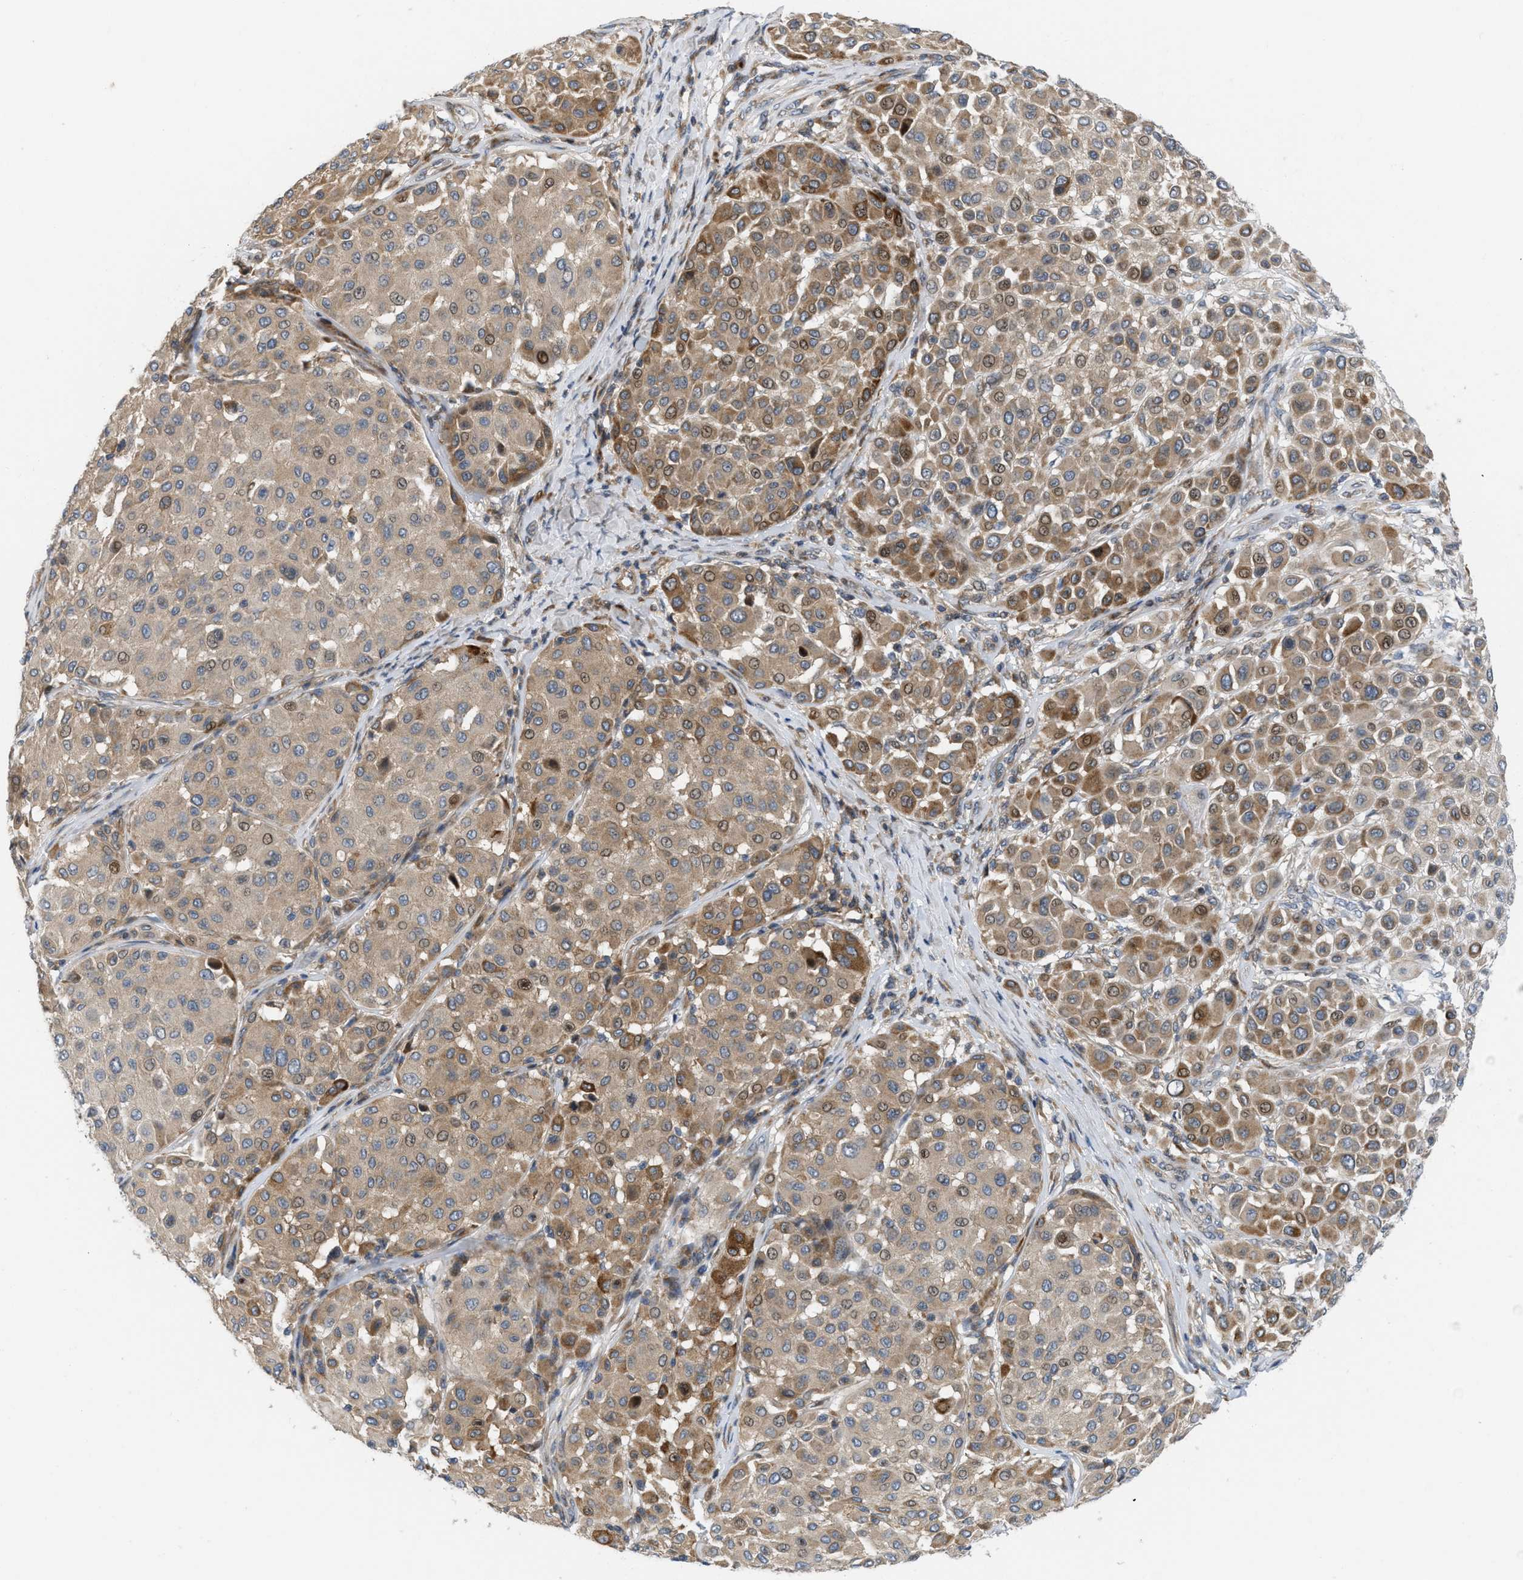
{"staining": {"intensity": "moderate", "quantity": ">75%", "location": "cytoplasmic/membranous"}, "tissue": "melanoma", "cell_type": "Tumor cells", "image_type": "cancer", "snomed": [{"axis": "morphology", "description": "Malignant melanoma, Metastatic site"}, {"axis": "topography", "description": "Soft tissue"}], "caption": "Human melanoma stained for a protein (brown) exhibits moderate cytoplasmic/membranous positive staining in about >75% of tumor cells.", "gene": "DIPK1A", "patient": {"sex": "male", "age": 41}}